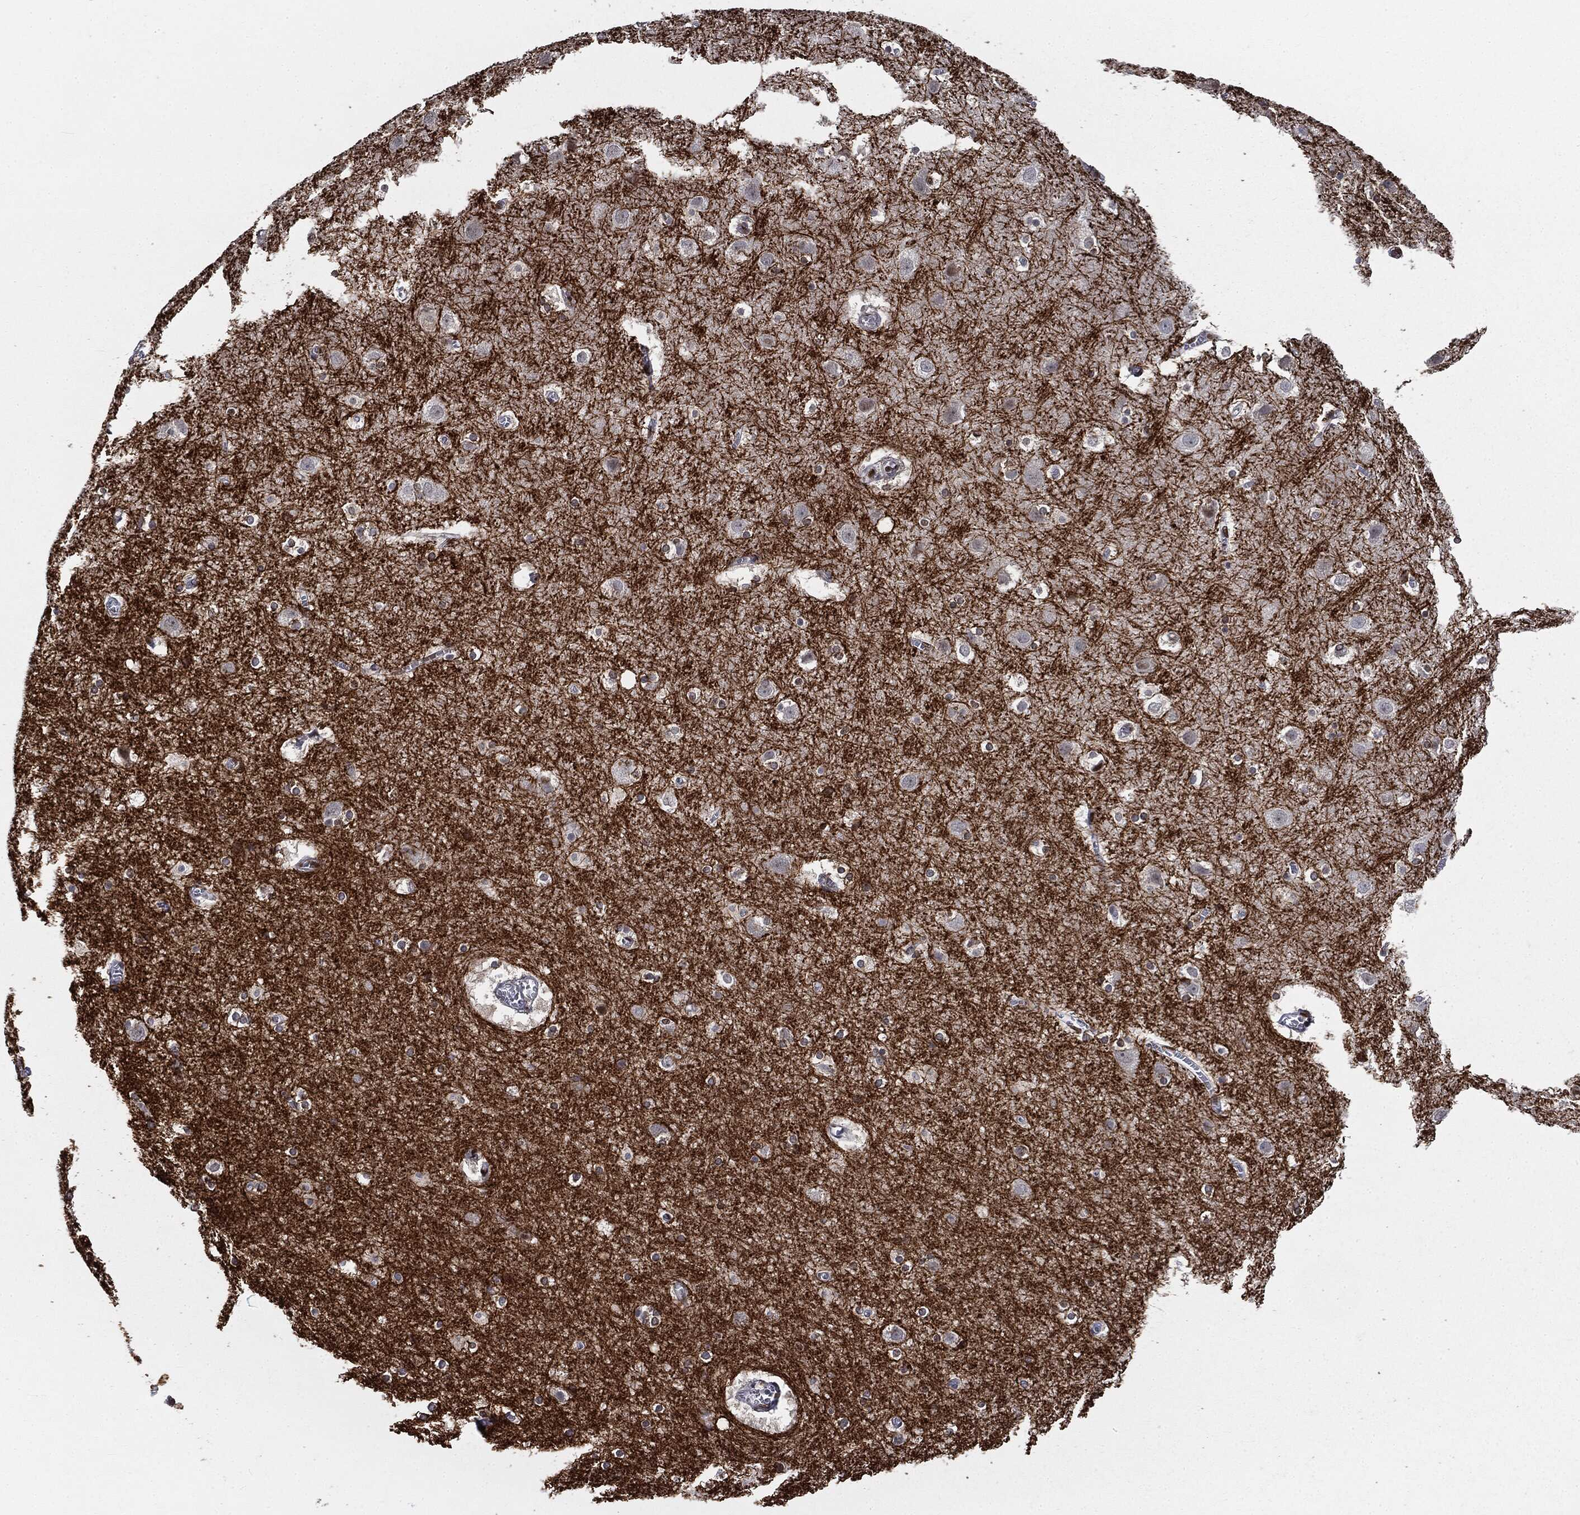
{"staining": {"intensity": "negative", "quantity": "none", "location": "none"}, "tissue": "cerebral cortex", "cell_type": "Endothelial cells", "image_type": "normal", "snomed": [{"axis": "morphology", "description": "Normal tissue, NOS"}, {"axis": "topography", "description": "Cerebral cortex"}], "caption": "Benign cerebral cortex was stained to show a protein in brown. There is no significant expression in endothelial cells.", "gene": "DPH2", "patient": {"sex": "male", "age": 59}}